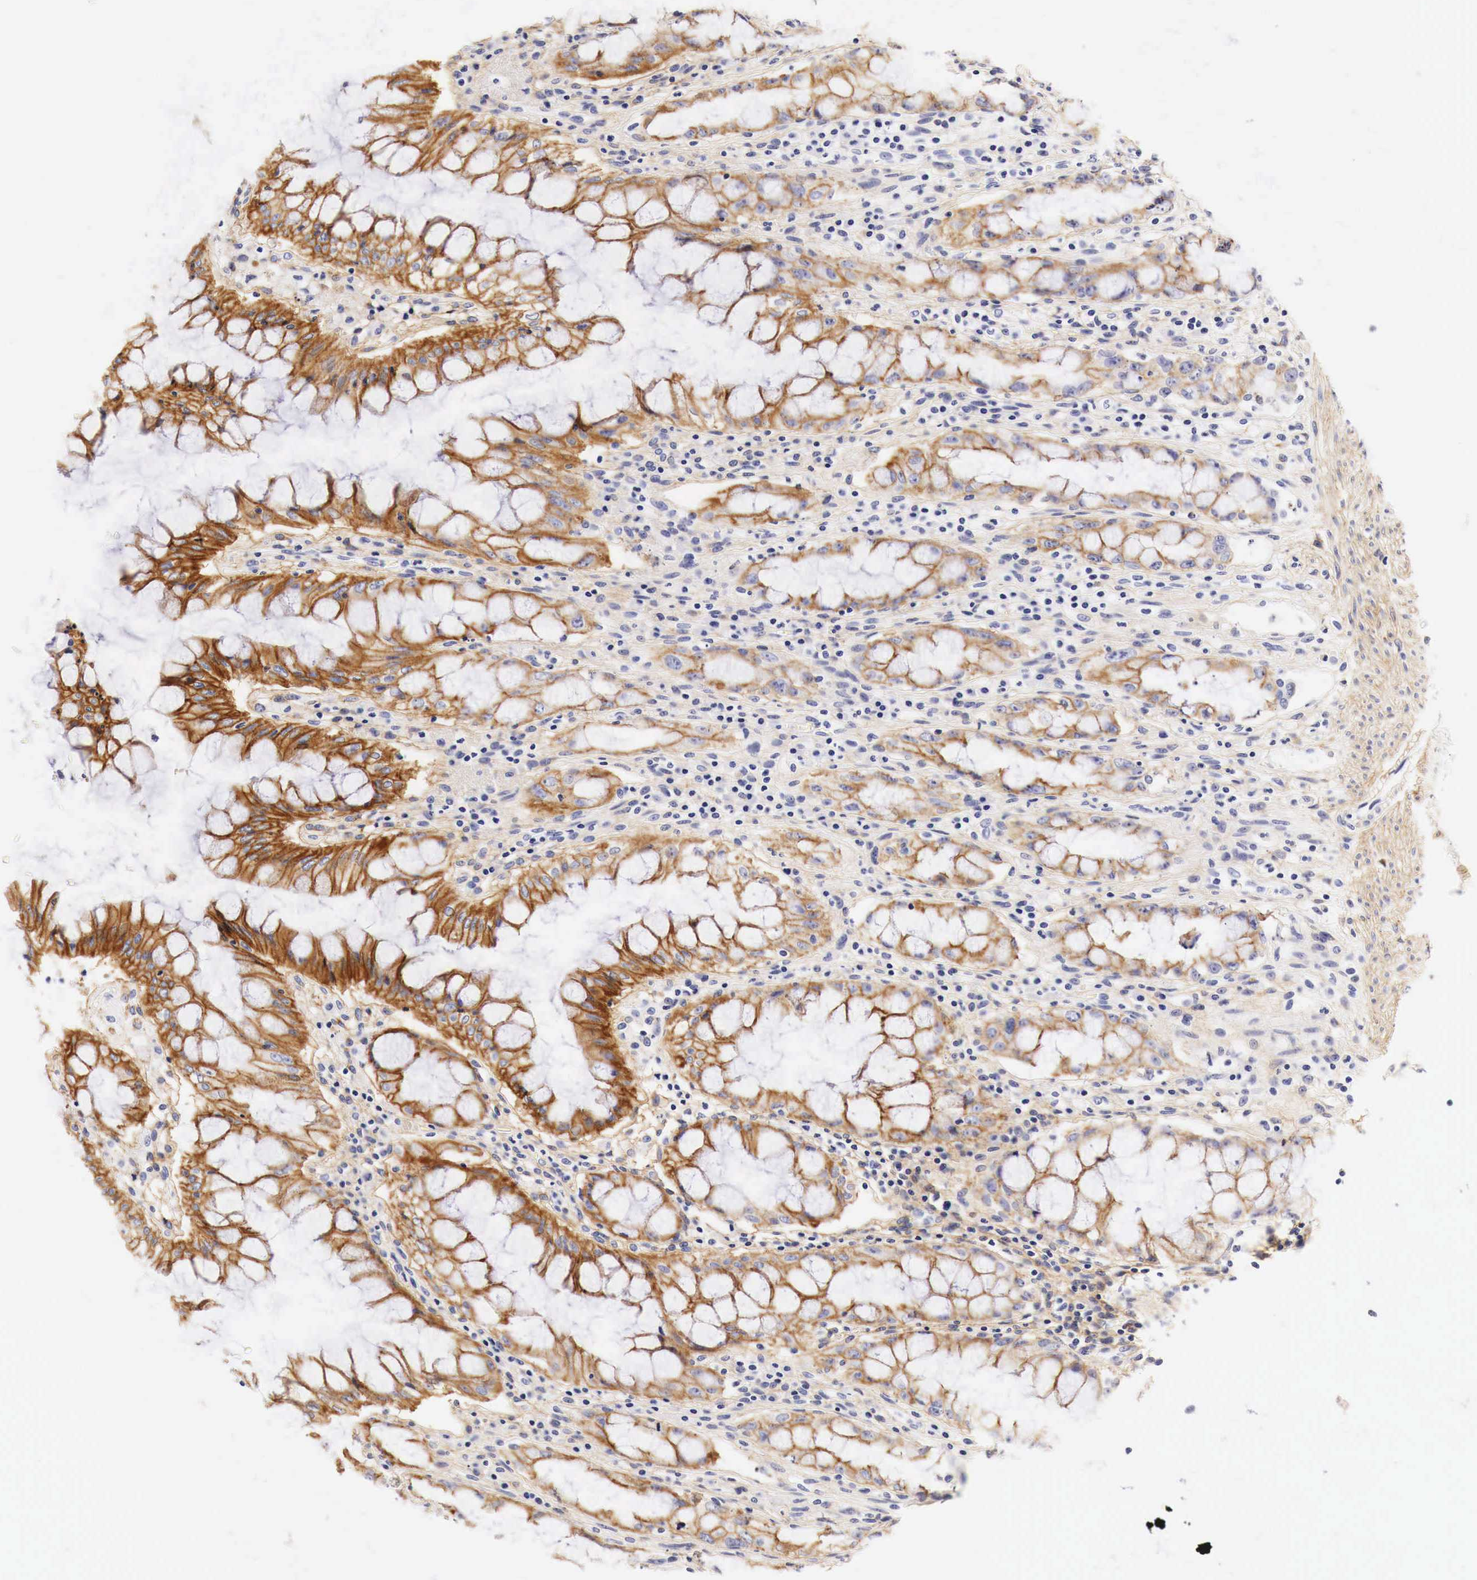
{"staining": {"intensity": "strong", "quantity": ">75%", "location": "cytoplasmic/membranous"}, "tissue": "rectum", "cell_type": "Glandular cells", "image_type": "normal", "snomed": [{"axis": "morphology", "description": "Normal tissue, NOS"}, {"axis": "topography", "description": "Rectum"}], "caption": "A photomicrograph showing strong cytoplasmic/membranous staining in about >75% of glandular cells in normal rectum, as visualized by brown immunohistochemical staining.", "gene": "EGFR", "patient": {"sex": "female", "age": 60}}